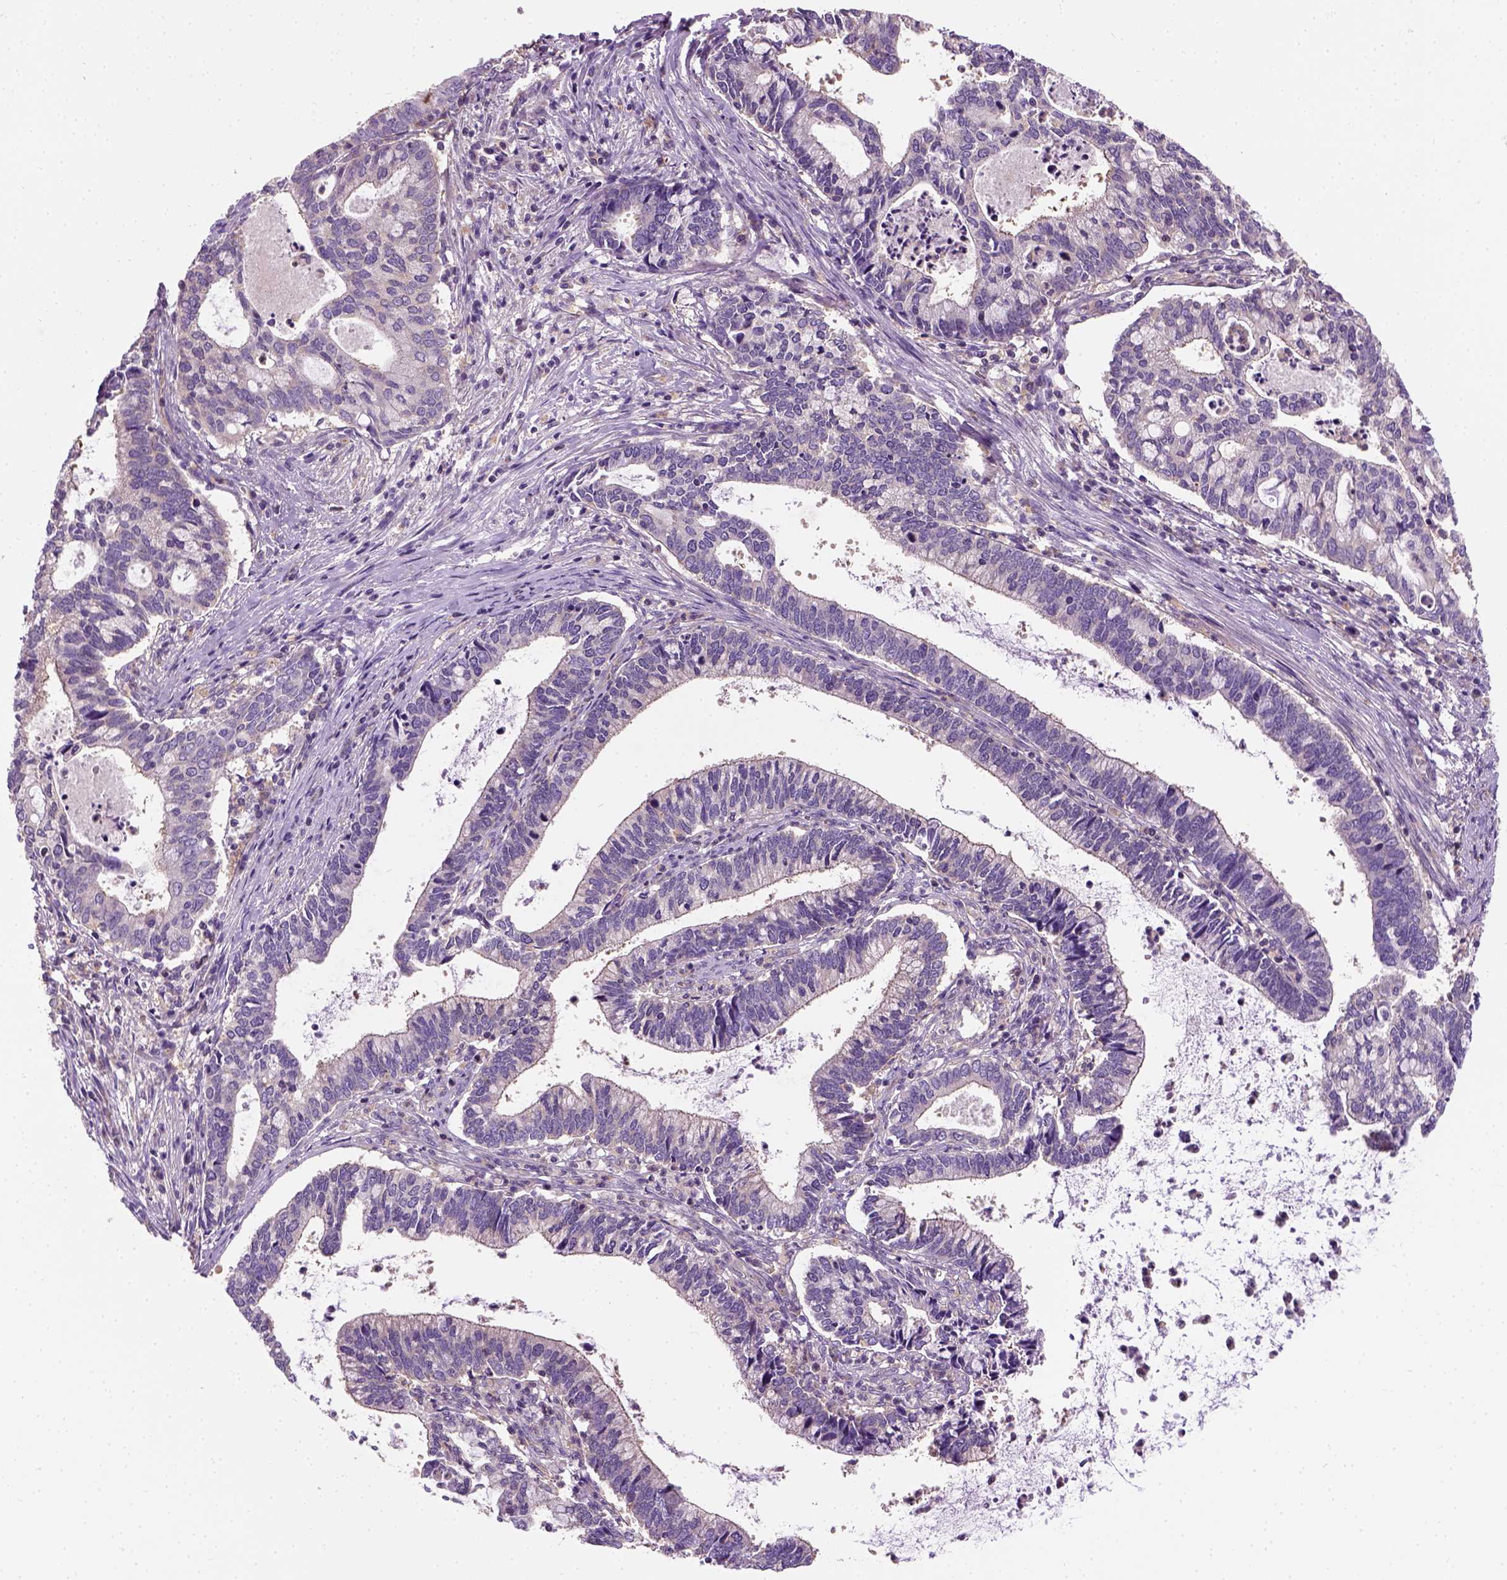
{"staining": {"intensity": "weak", "quantity": "25%-75%", "location": "cytoplasmic/membranous"}, "tissue": "cervical cancer", "cell_type": "Tumor cells", "image_type": "cancer", "snomed": [{"axis": "morphology", "description": "Adenocarcinoma, NOS"}, {"axis": "topography", "description": "Cervix"}], "caption": "Protein expression by IHC reveals weak cytoplasmic/membranous expression in approximately 25%-75% of tumor cells in cervical cancer (adenocarcinoma).", "gene": "CRACR2A", "patient": {"sex": "female", "age": 42}}